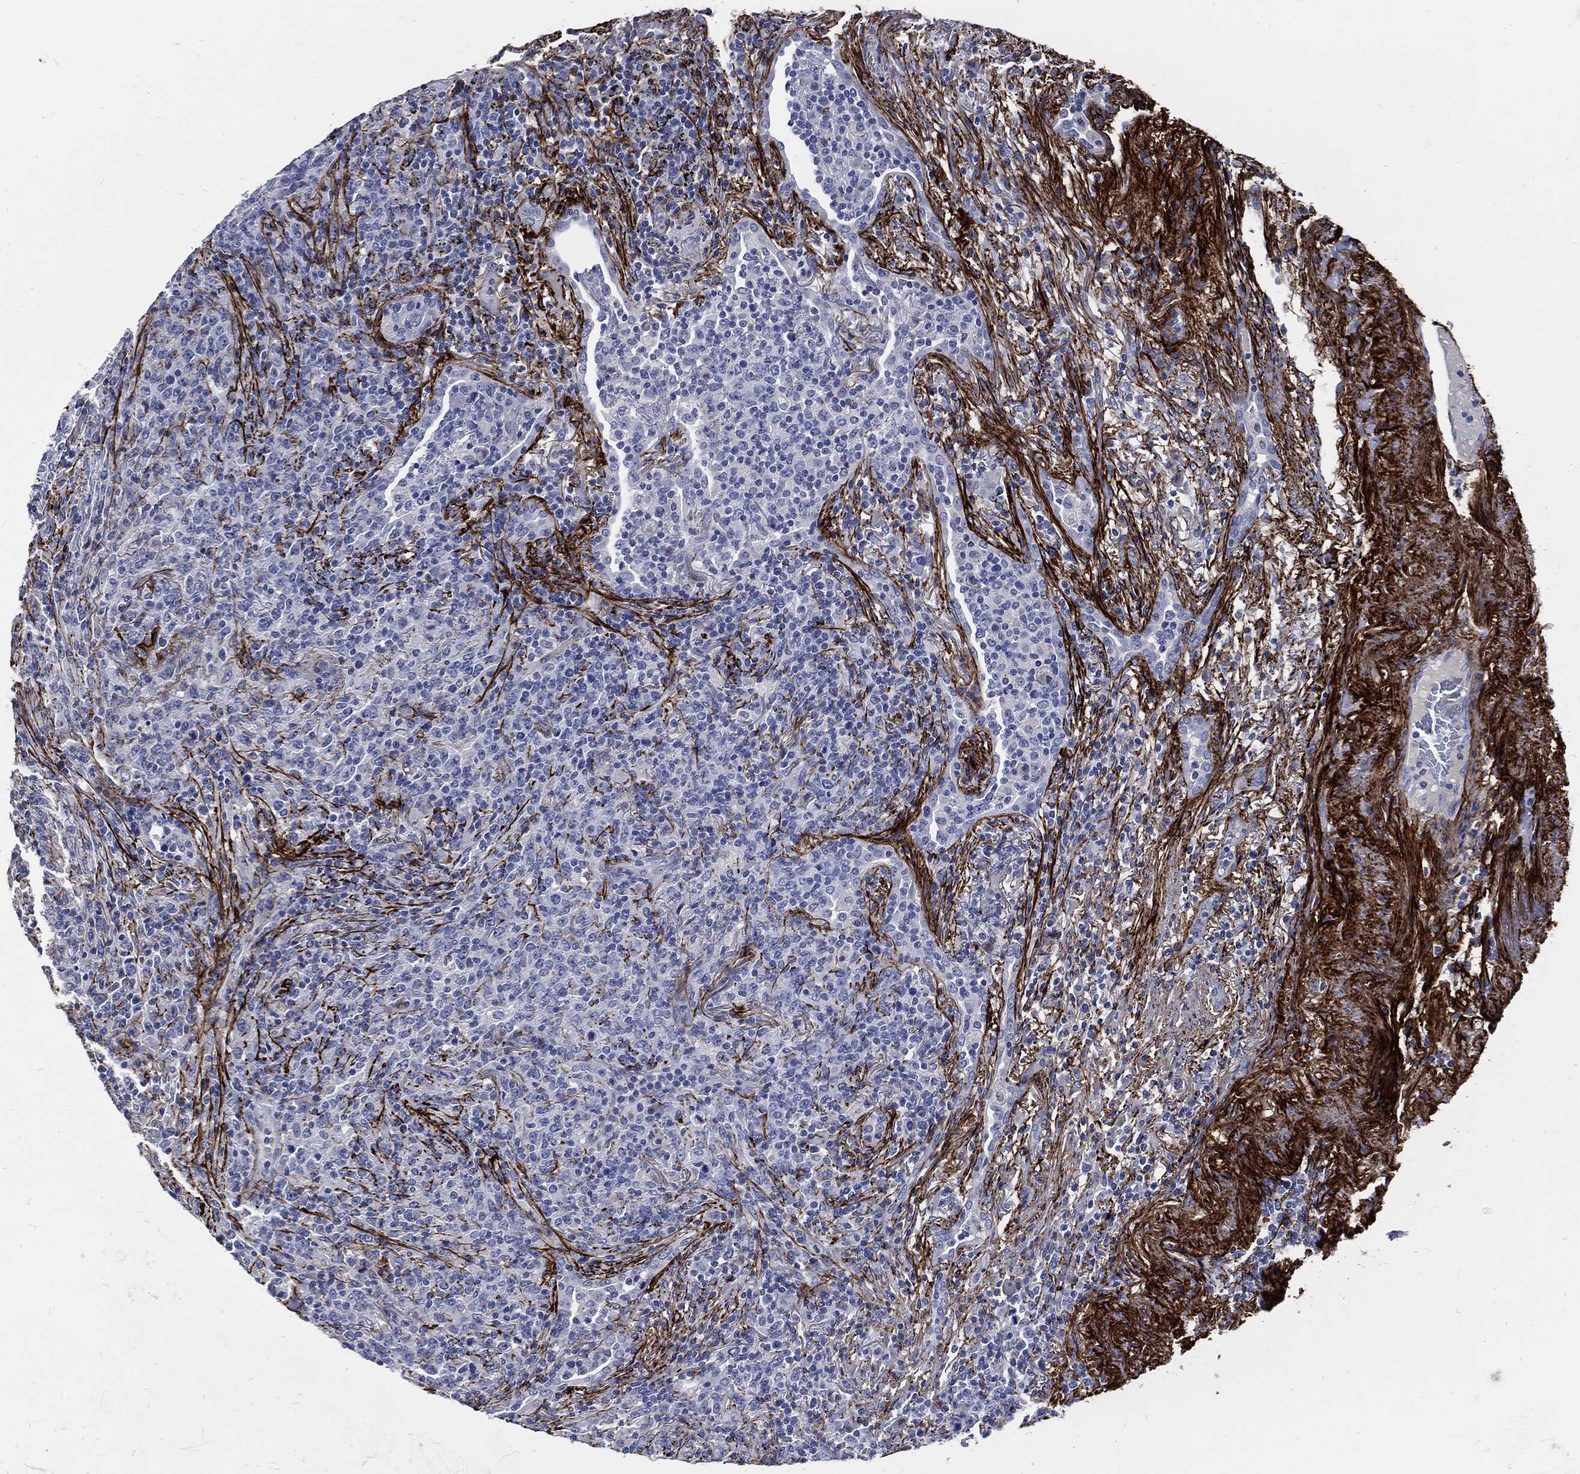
{"staining": {"intensity": "negative", "quantity": "none", "location": "none"}, "tissue": "lymphoma", "cell_type": "Tumor cells", "image_type": "cancer", "snomed": [{"axis": "morphology", "description": "Malignant lymphoma, non-Hodgkin's type, High grade"}, {"axis": "topography", "description": "Lung"}], "caption": "Photomicrograph shows no significant protein staining in tumor cells of lymphoma. The staining is performed using DAB (3,3'-diaminobenzidine) brown chromogen with nuclei counter-stained in using hematoxylin.", "gene": "FBN1", "patient": {"sex": "male", "age": 79}}